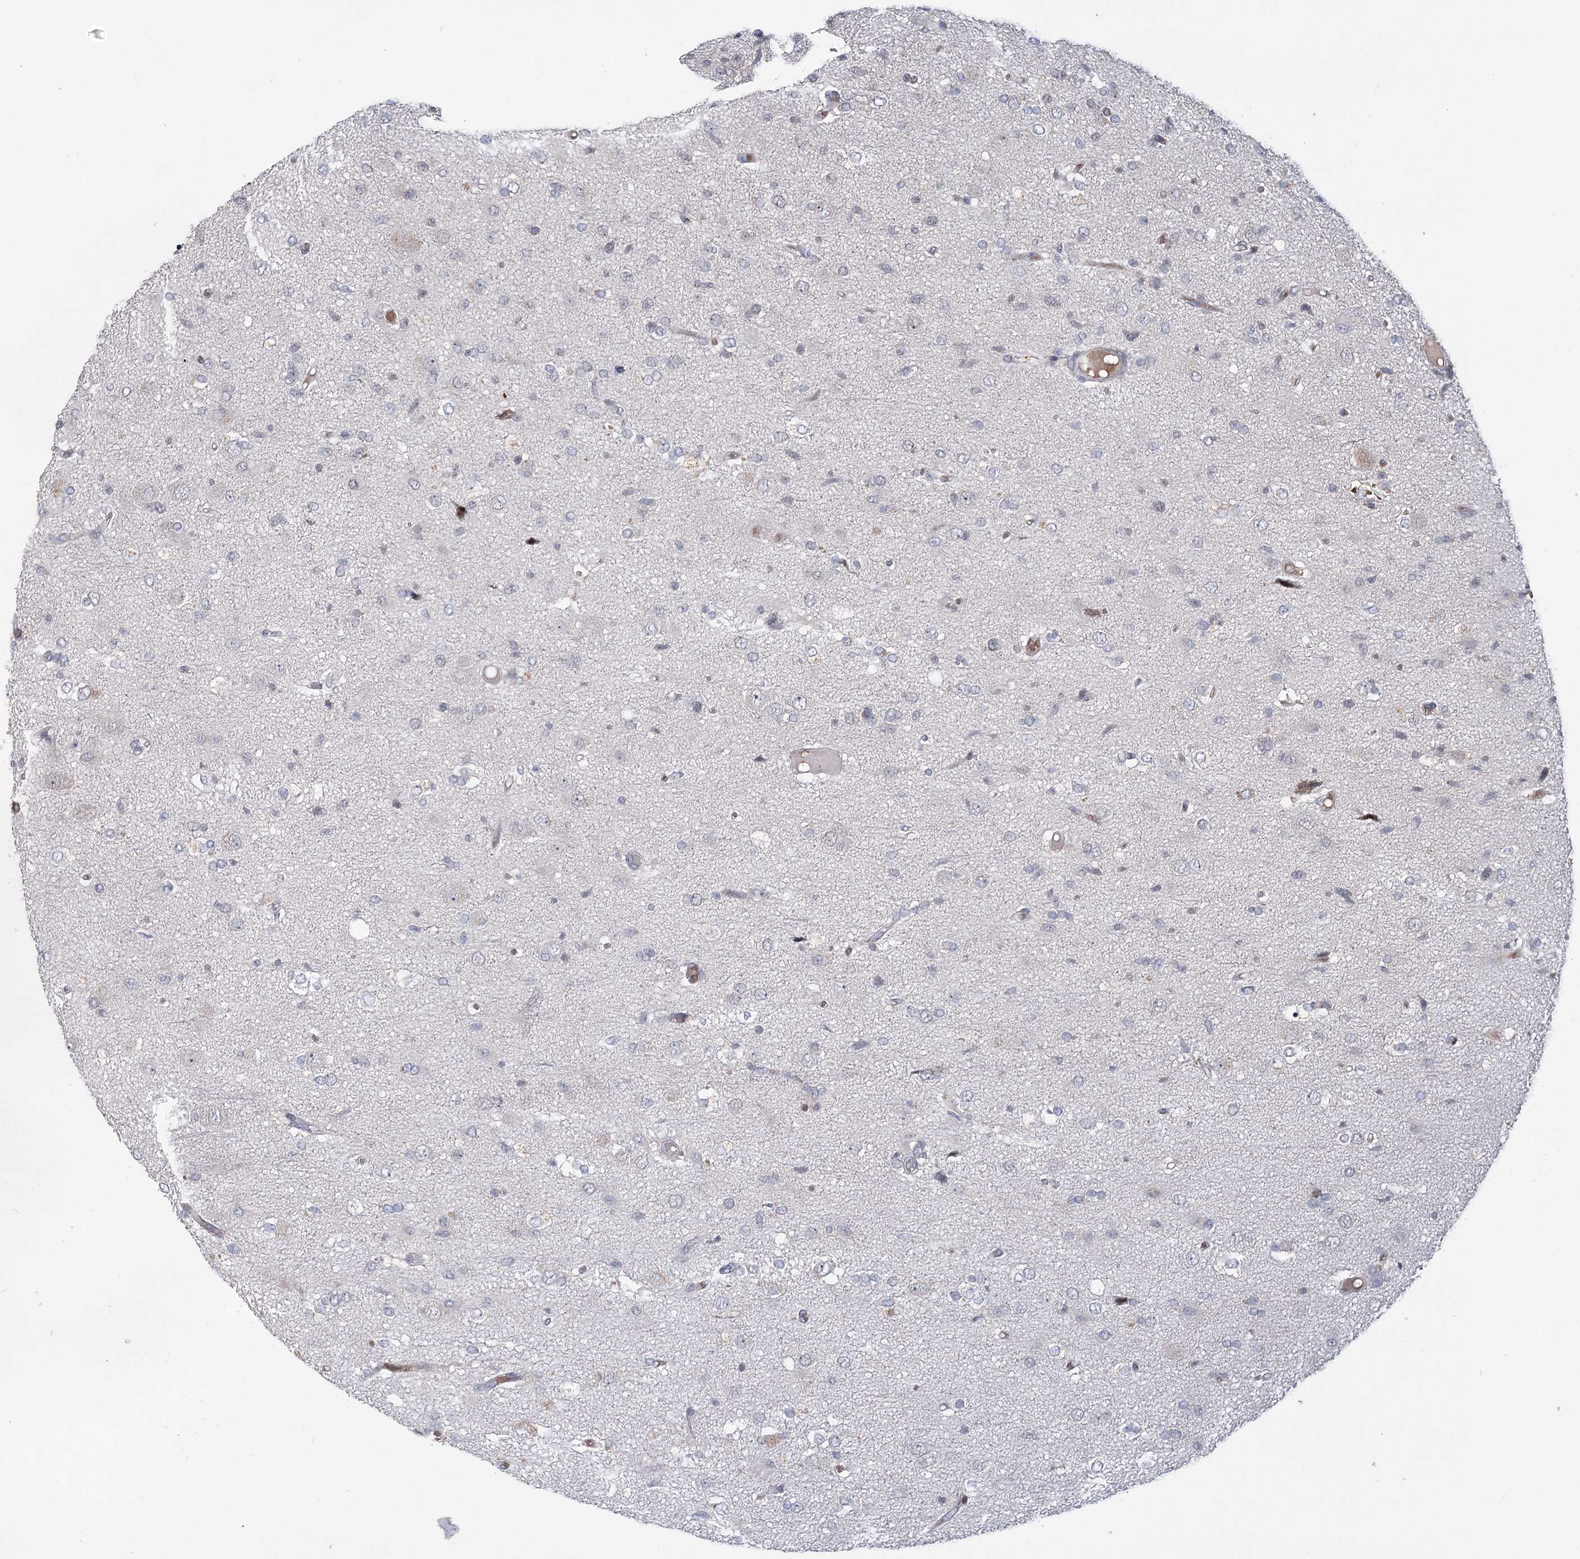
{"staining": {"intensity": "negative", "quantity": "none", "location": "none"}, "tissue": "glioma", "cell_type": "Tumor cells", "image_type": "cancer", "snomed": [{"axis": "morphology", "description": "Glioma, malignant, High grade"}, {"axis": "topography", "description": "Brain"}], "caption": "Immunohistochemistry (IHC) histopathology image of neoplastic tissue: malignant glioma (high-grade) stained with DAB shows no significant protein expression in tumor cells. (DAB (3,3'-diaminobenzidine) IHC visualized using brightfield microscopy, high magnification).", "gene": "NSMCE4A", "patient": {"sex": "female", "age": 59}}